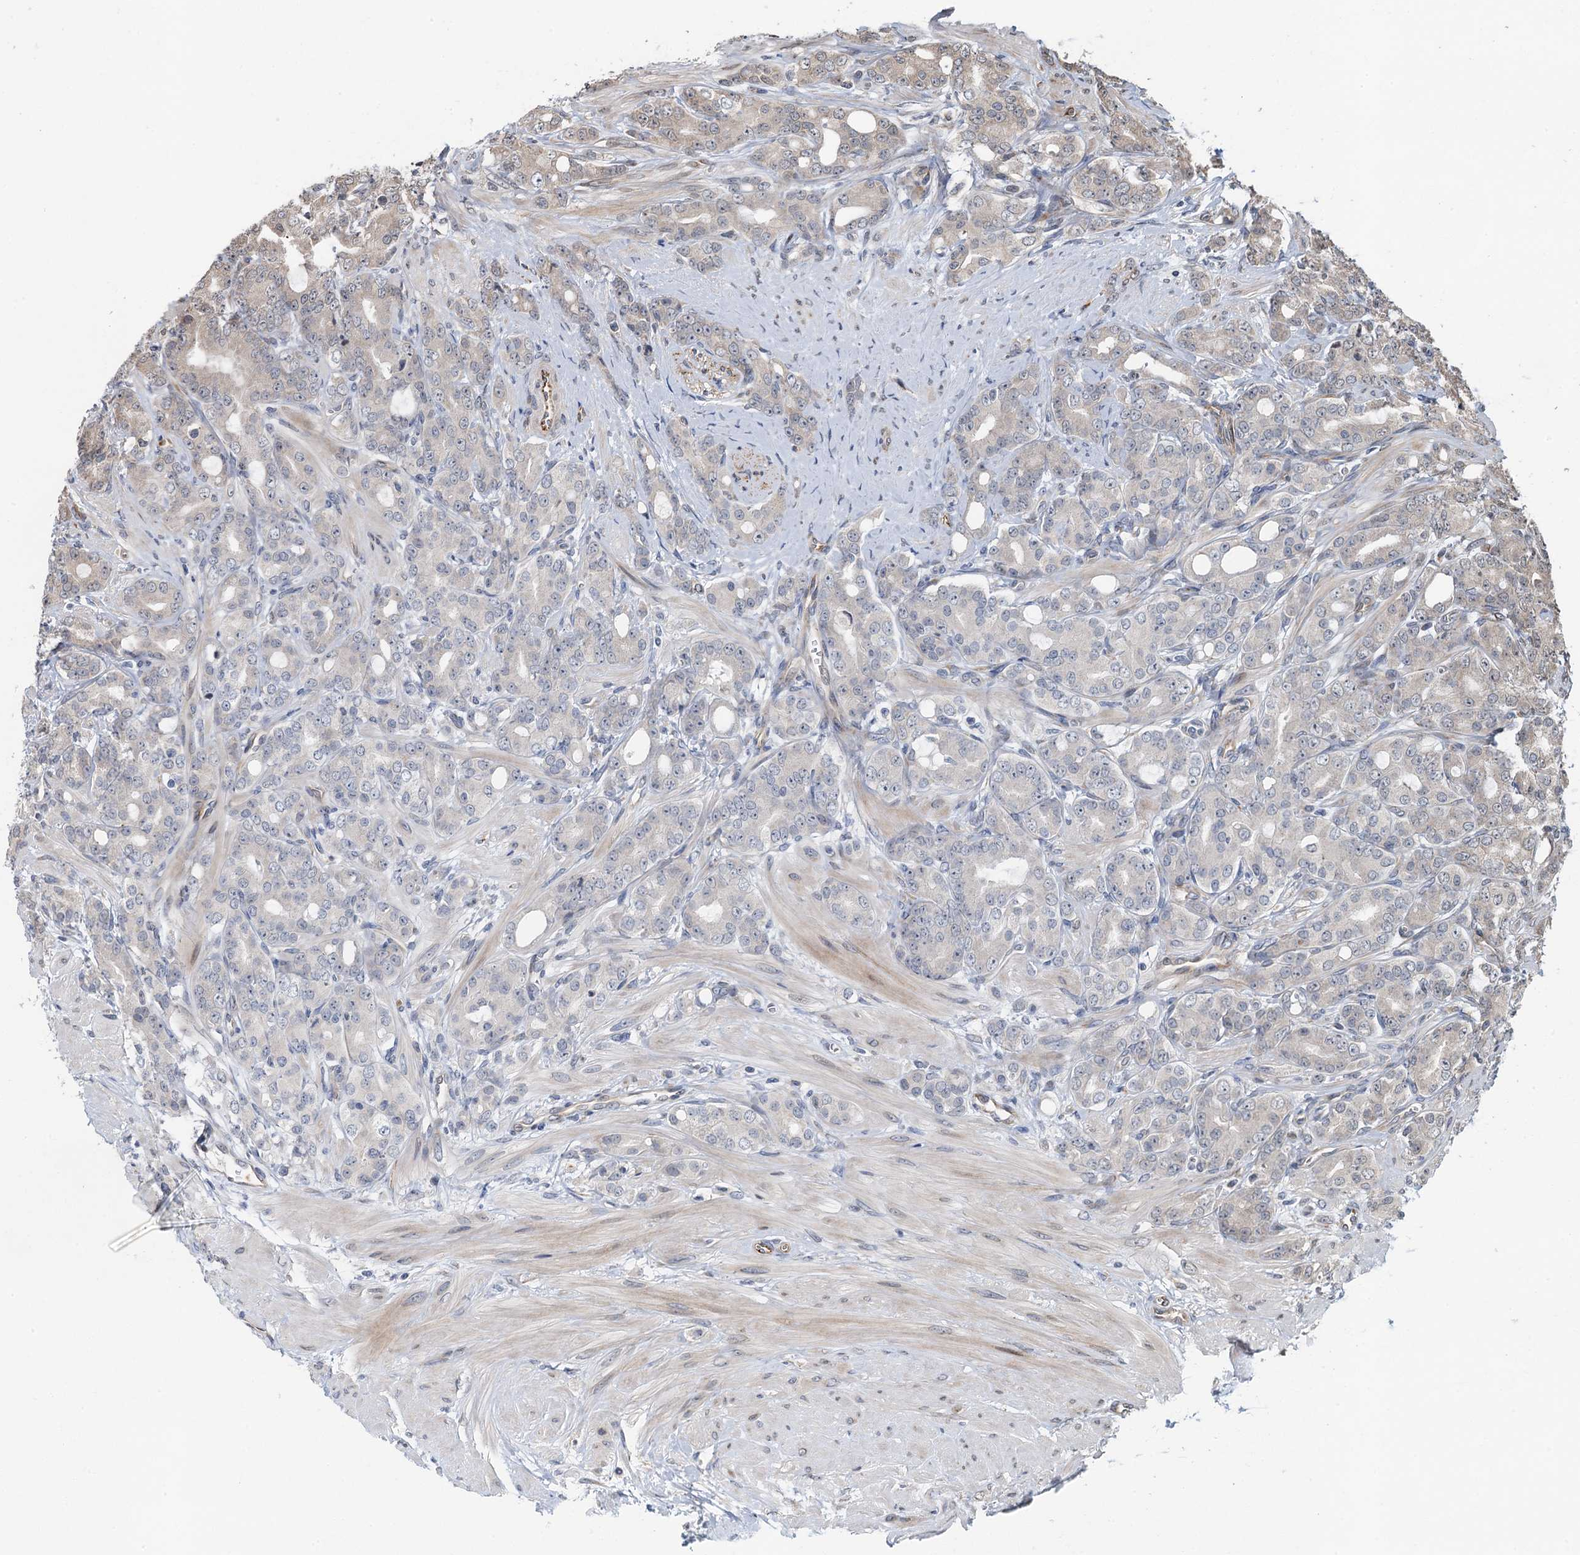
{"staining": {"intensity": "negative", "quantity": "none", "location": "none"}, "tissue": "prostate cancer", "cell_type": "Tumor cells", "image_type": "cancer", "snomed": [{"axis": "morphology", "description": "Adenocarcinoma, High grade"}, {"axis": "topography", "description": "Prostate"}], "caption": "IHC of human high-grade adenocarcinoma (prostate) reveals no positivity in tumor cells. (Stains: DAB (3,3'-diaminobenzidine) immunohistochemistry (IHC) with hematoxylin counter stain, Microscopy: brightfield microscopy at high magnification).", "gene": "WHAMM", "patient": {"sex": "male", "age": 62}}